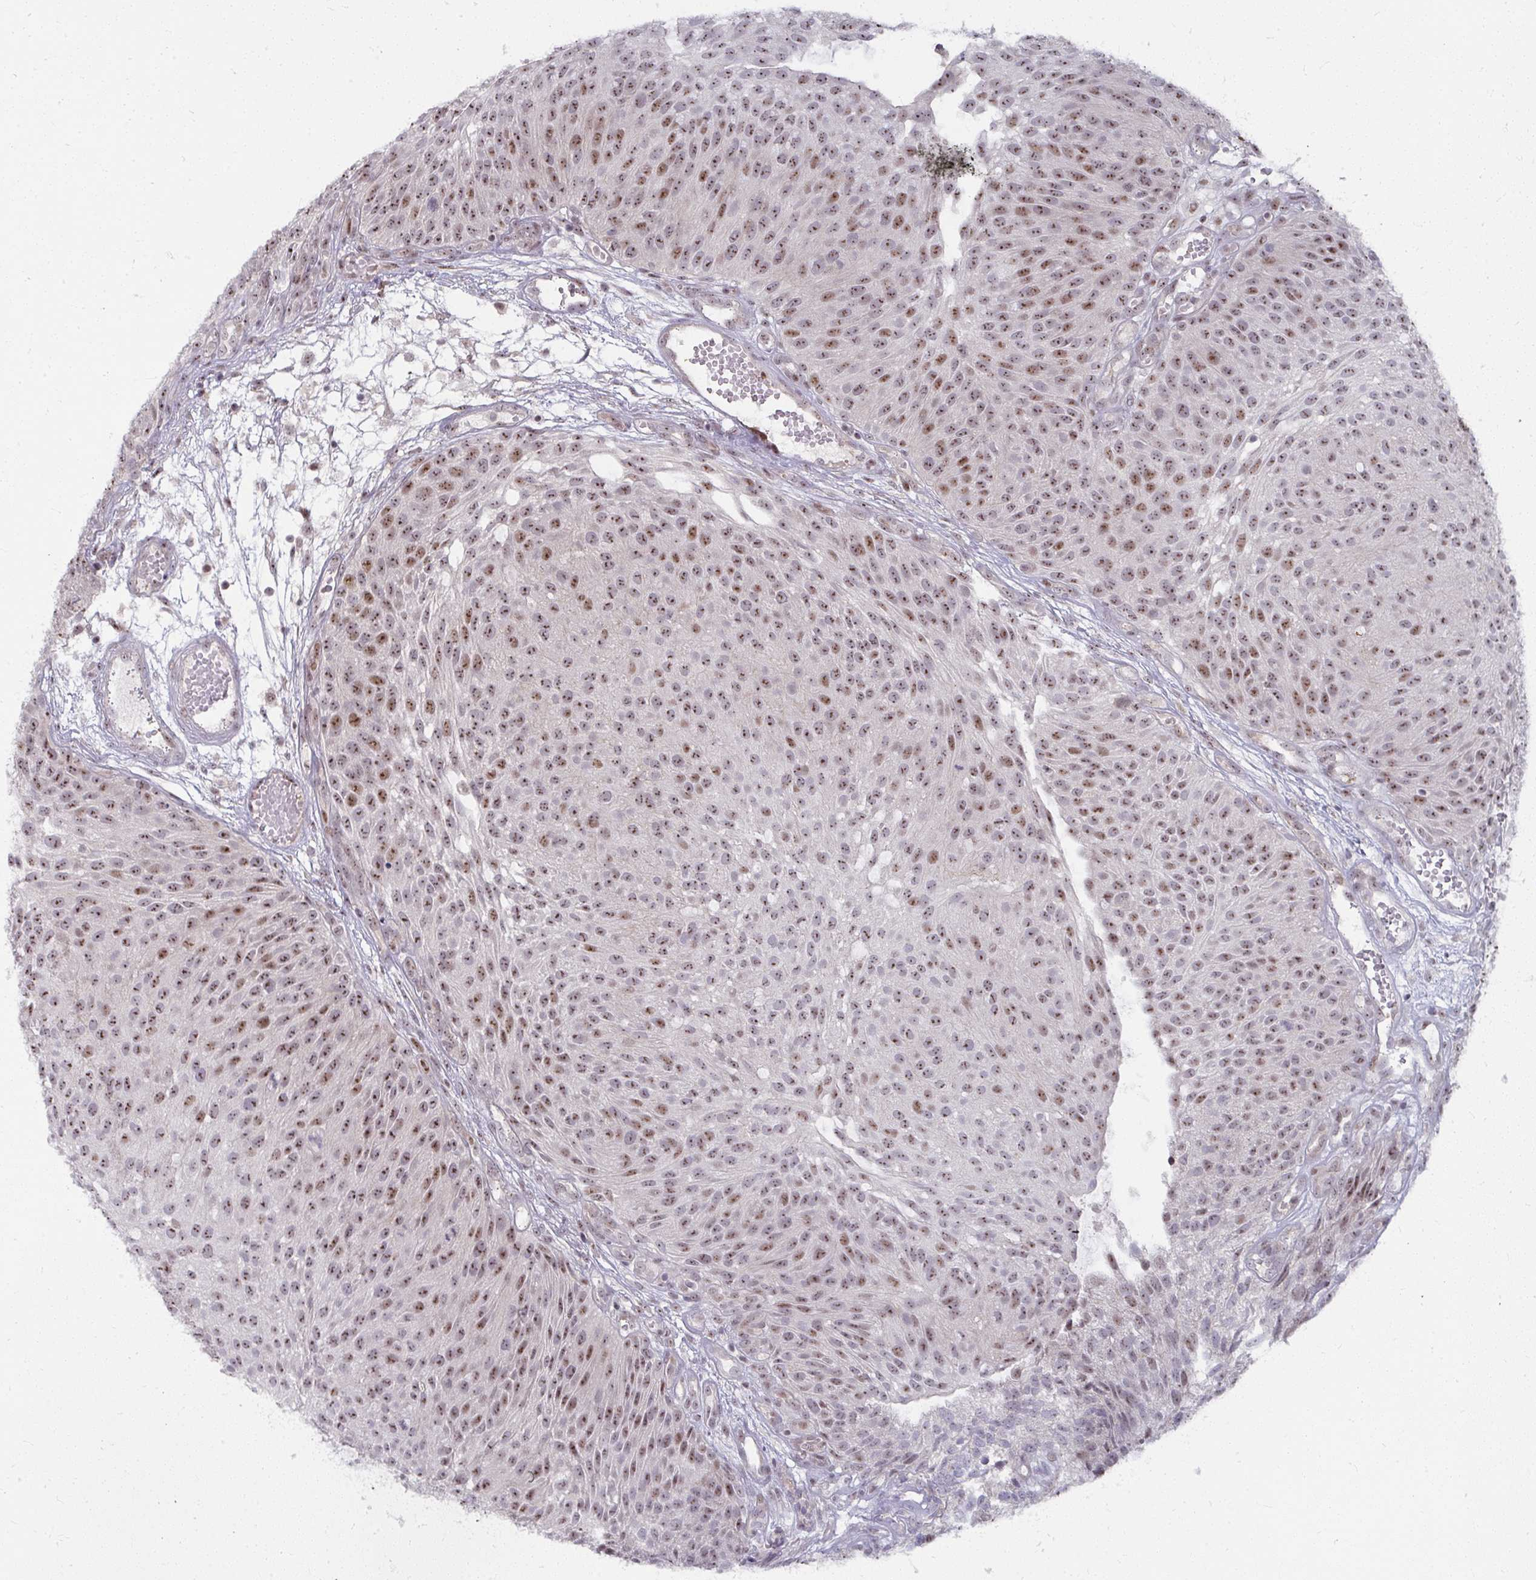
{"staining": {"intensity": "moderate", "quantity": ">75%", "location": "nuclear"}, "tissue": "urothelial cancer", "cell_type": "Tumor cells", "image_type": "cancer", "snomed": [{"axis": "morphology", "description": "Urothelial carcinoma, NOS"}, {"axis": "topography", "description": "Urinary bladder"}], "caption": "Transitional cell carcinoma stained for a protein (brown) reveals moderate nuclear positive staining in about >75% of tumor cells.", "gene": "MUS81", "patient": {"sex": "male", "age": 84}}